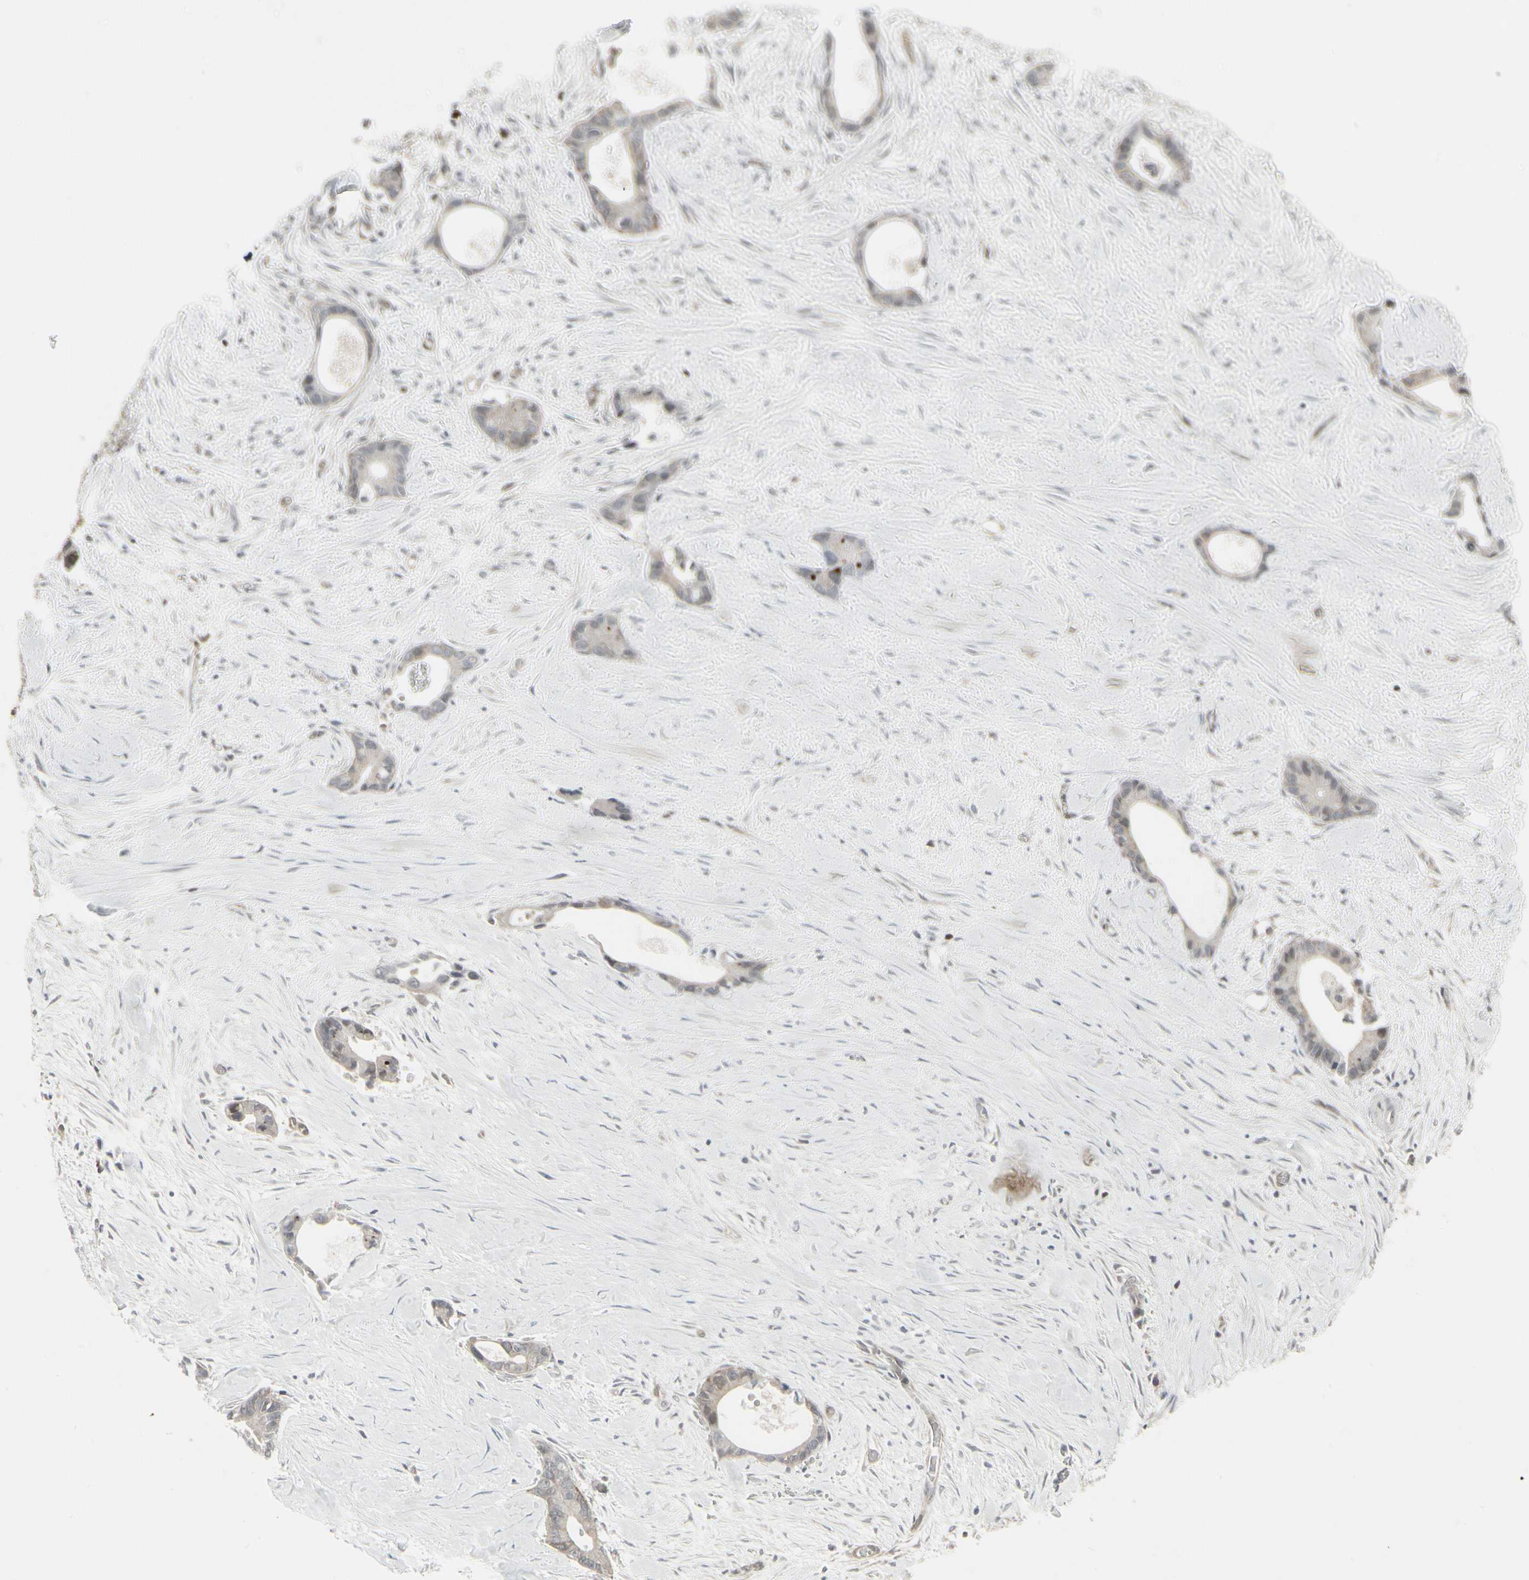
{"staining": {"intensity": "weak", "quantity": ">75%", "location": "cytoplasmic/membranous"}, "tissue": "liver cancer", "cell_type": "Tumor cells", "image_type": "cancer", "snomed": [{"axis": "morphology", "description": "Cholangiocarcinoma"}, {"axis": "topography", "description": "Liver"}], "caption": "Cholangiocarcinoma (liver) stained with IHC shows weak cytoplasmic/membranous positivity in about >75% of tumor cells.", "gene": "IGFBP6", "patient": {"sex": "female", "age": 55}}